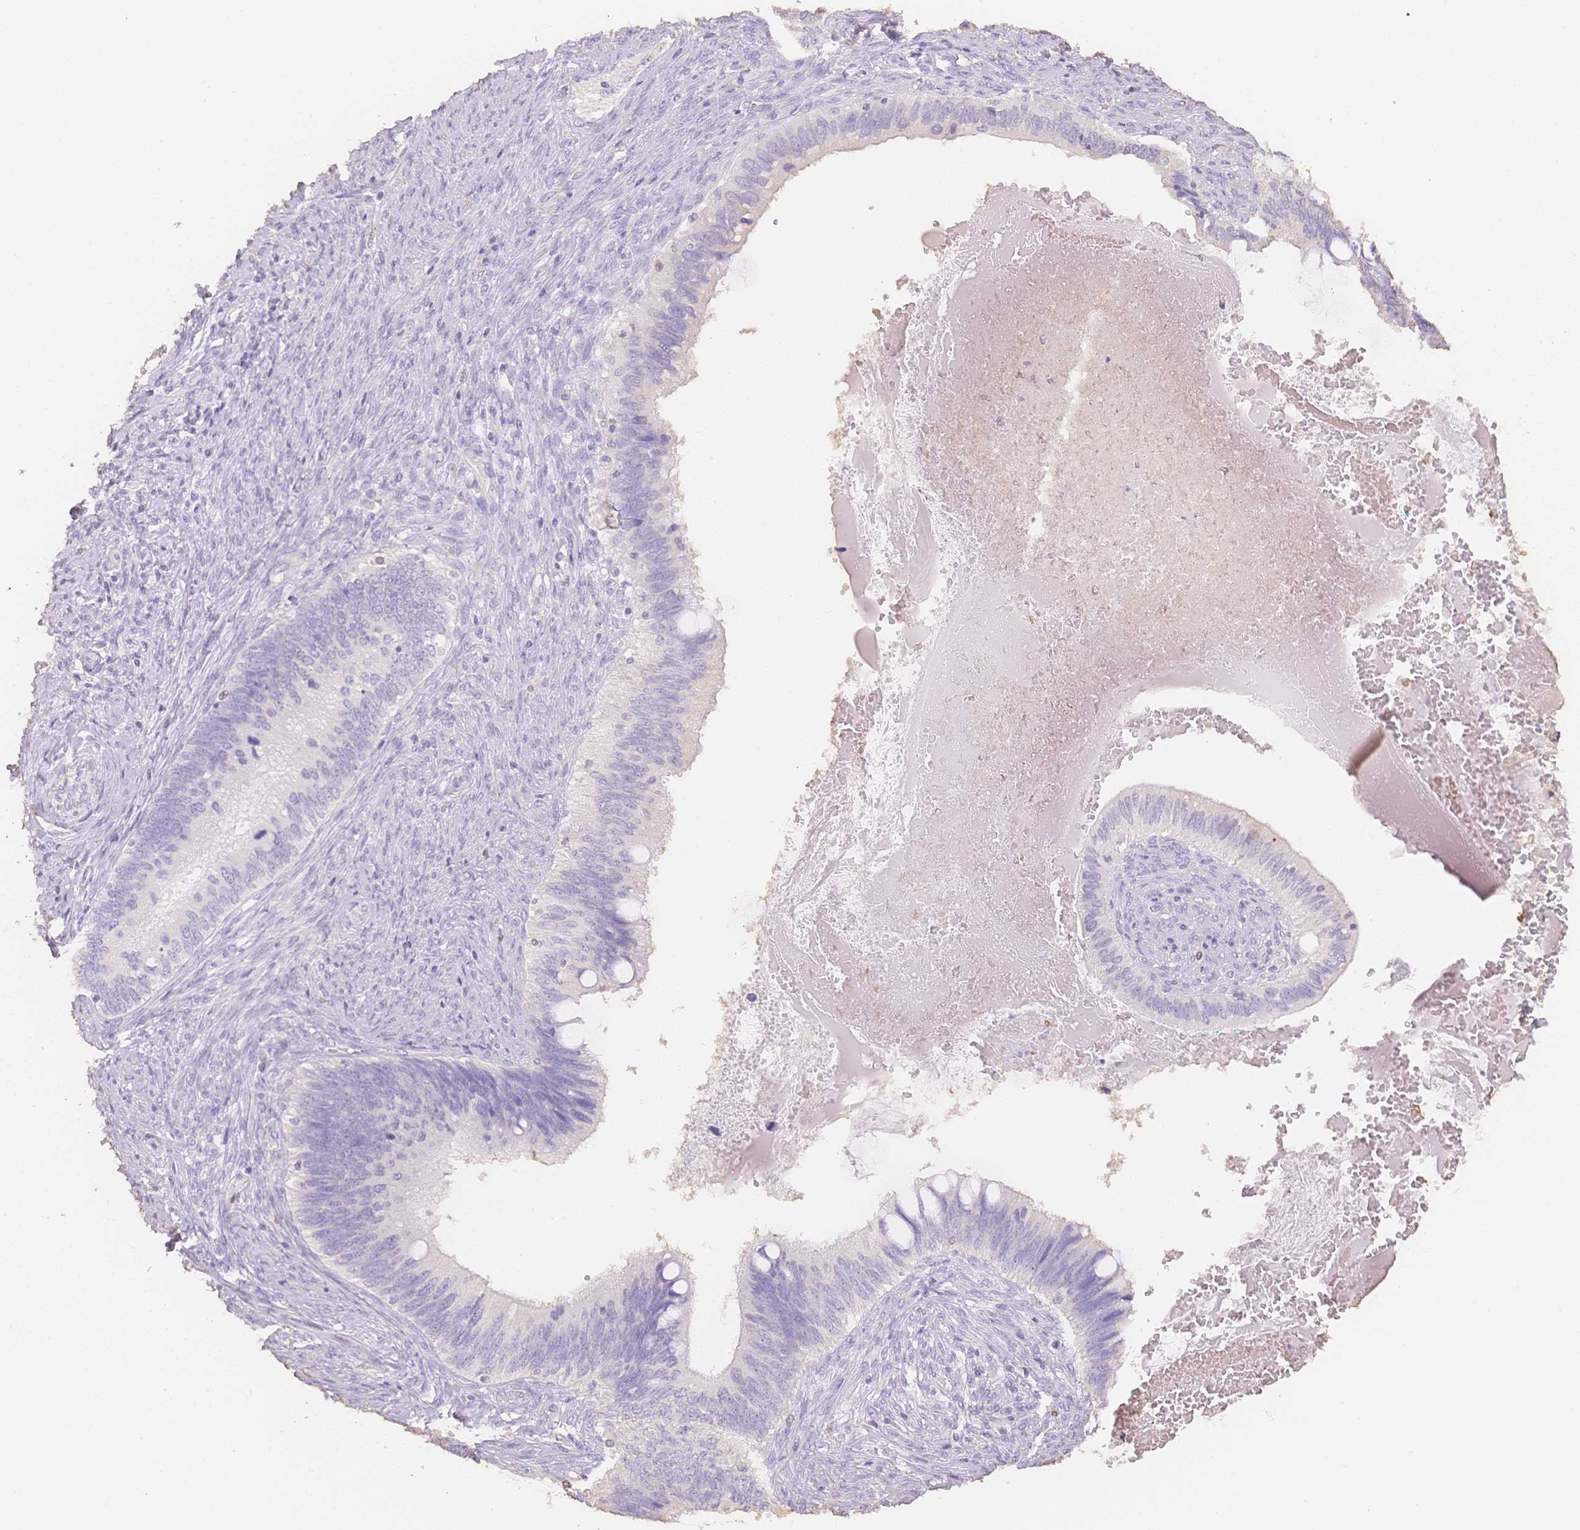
{"staining": {"intensity": "negative", "quantity": "none", "location": "none"}, "tissue": "cervical cancer", "cell_type": "Tumor cells", "image_type": "cancer", "snomed": [{"axis": "morphology", "description": "Adenocarcinoma, NOS"}, {"axis": "topography", "description": "Cervix"}], "caption": "Cervical cancer (adenocarcinoma) was stained to show a protein in brown. There is no significant positivity in tumor cells.", "gene": "MBOAT7", "patient": {"sex": "female", "age": 42}}